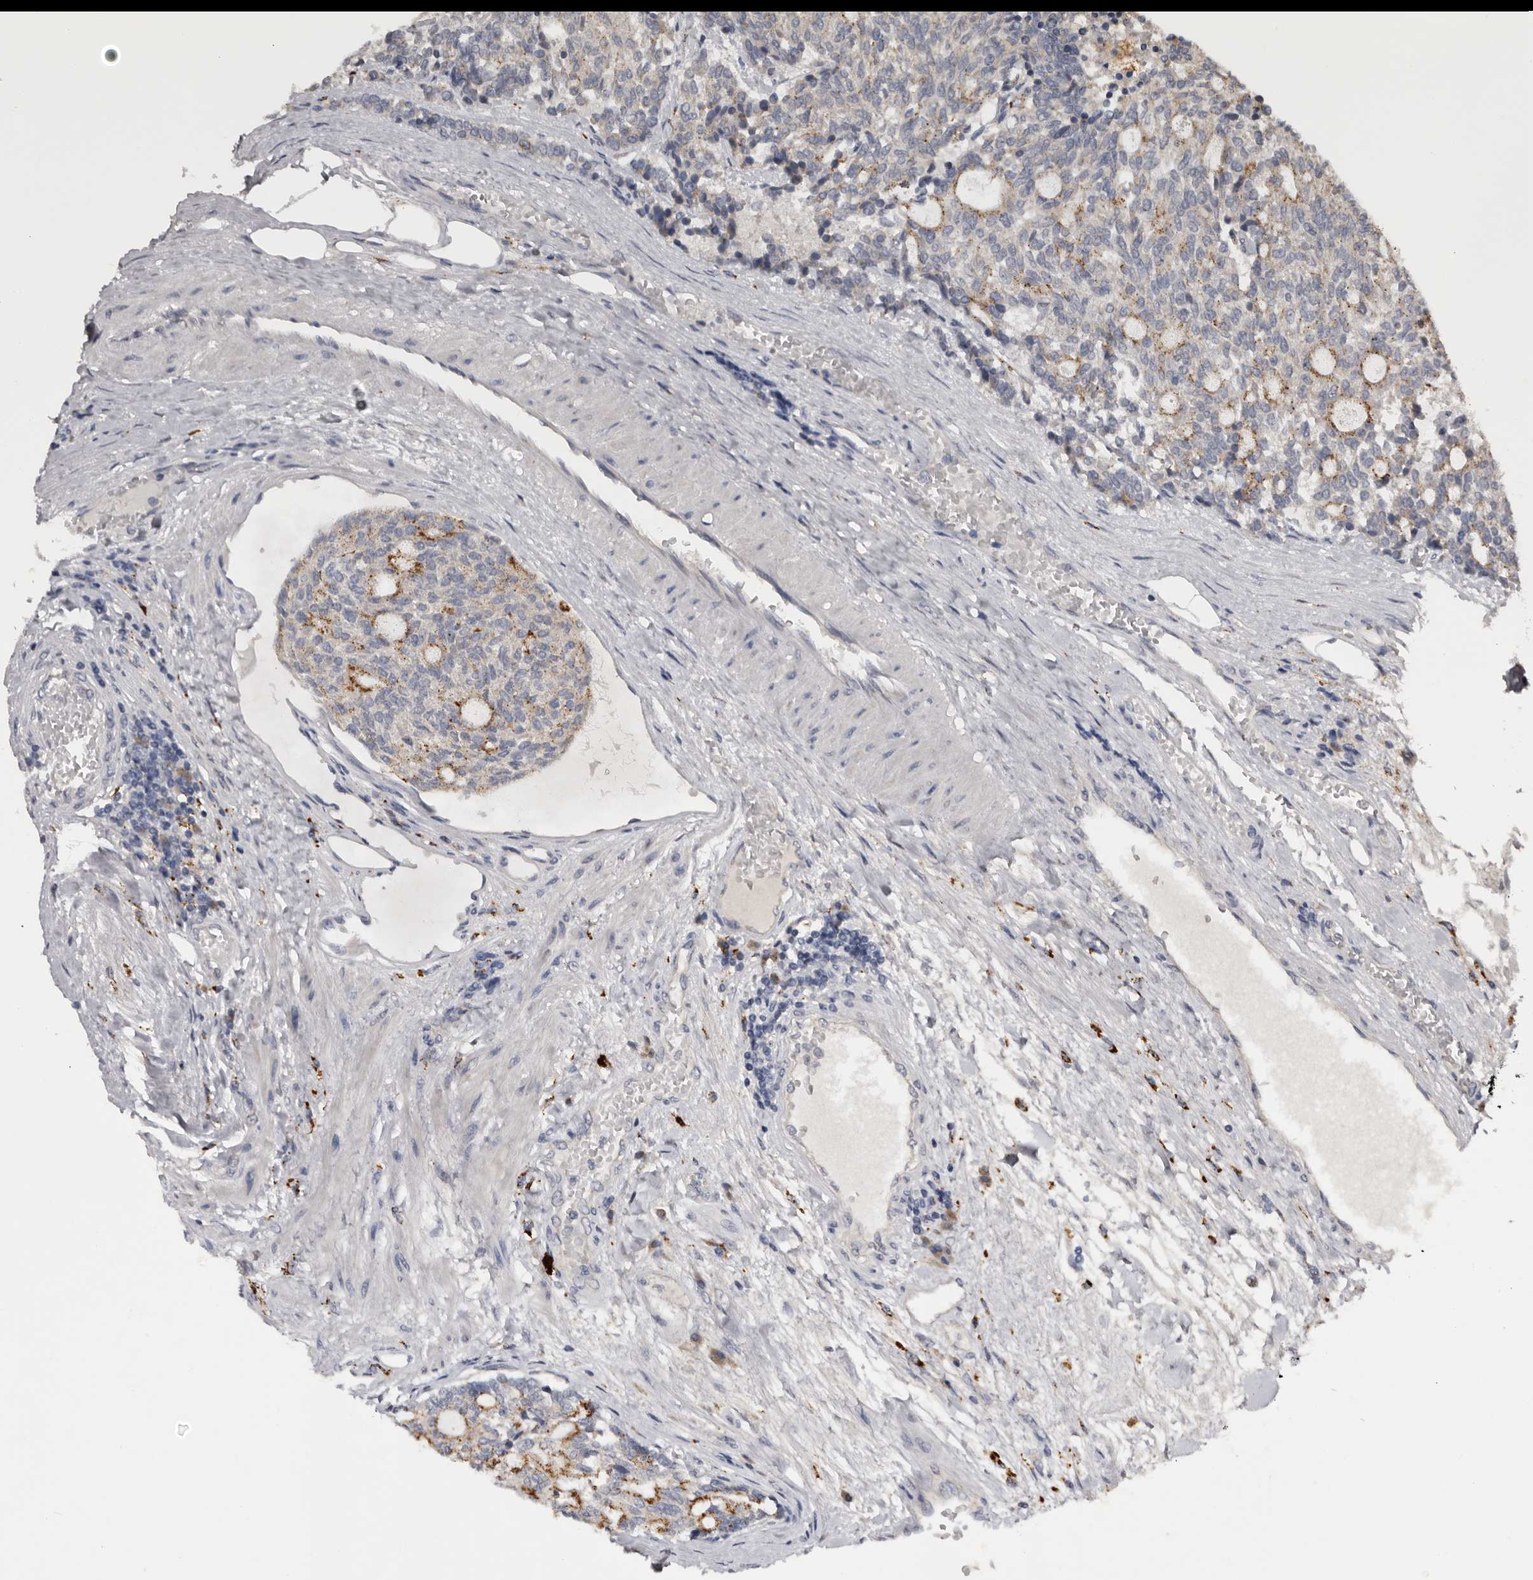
{"staining": {"intensity": "moderate", "quantity": "<25%", "location": "cytoplasmic/membranous"}, "tissue": "carcinoid", "cell_type": "Tumor cells", "image_type": "cancer", "snomed": [{"axis": "morphology", "description": "Carcinoid, malignant, NOS"}, {"axis": "topography", "description": "Pancreas"}], "caption": "IHC image of neoplastic tissue: carcinoid stained using immunohistochemistry (IHC) reveals low levels of moderate protein expression localized specifically in the cytoplasmic/membranous of tumor cells, appearing as a cytoplasmic/membranous brown color.", "gene": "DAP", "patient": {"sex": "female", "age": 54}}